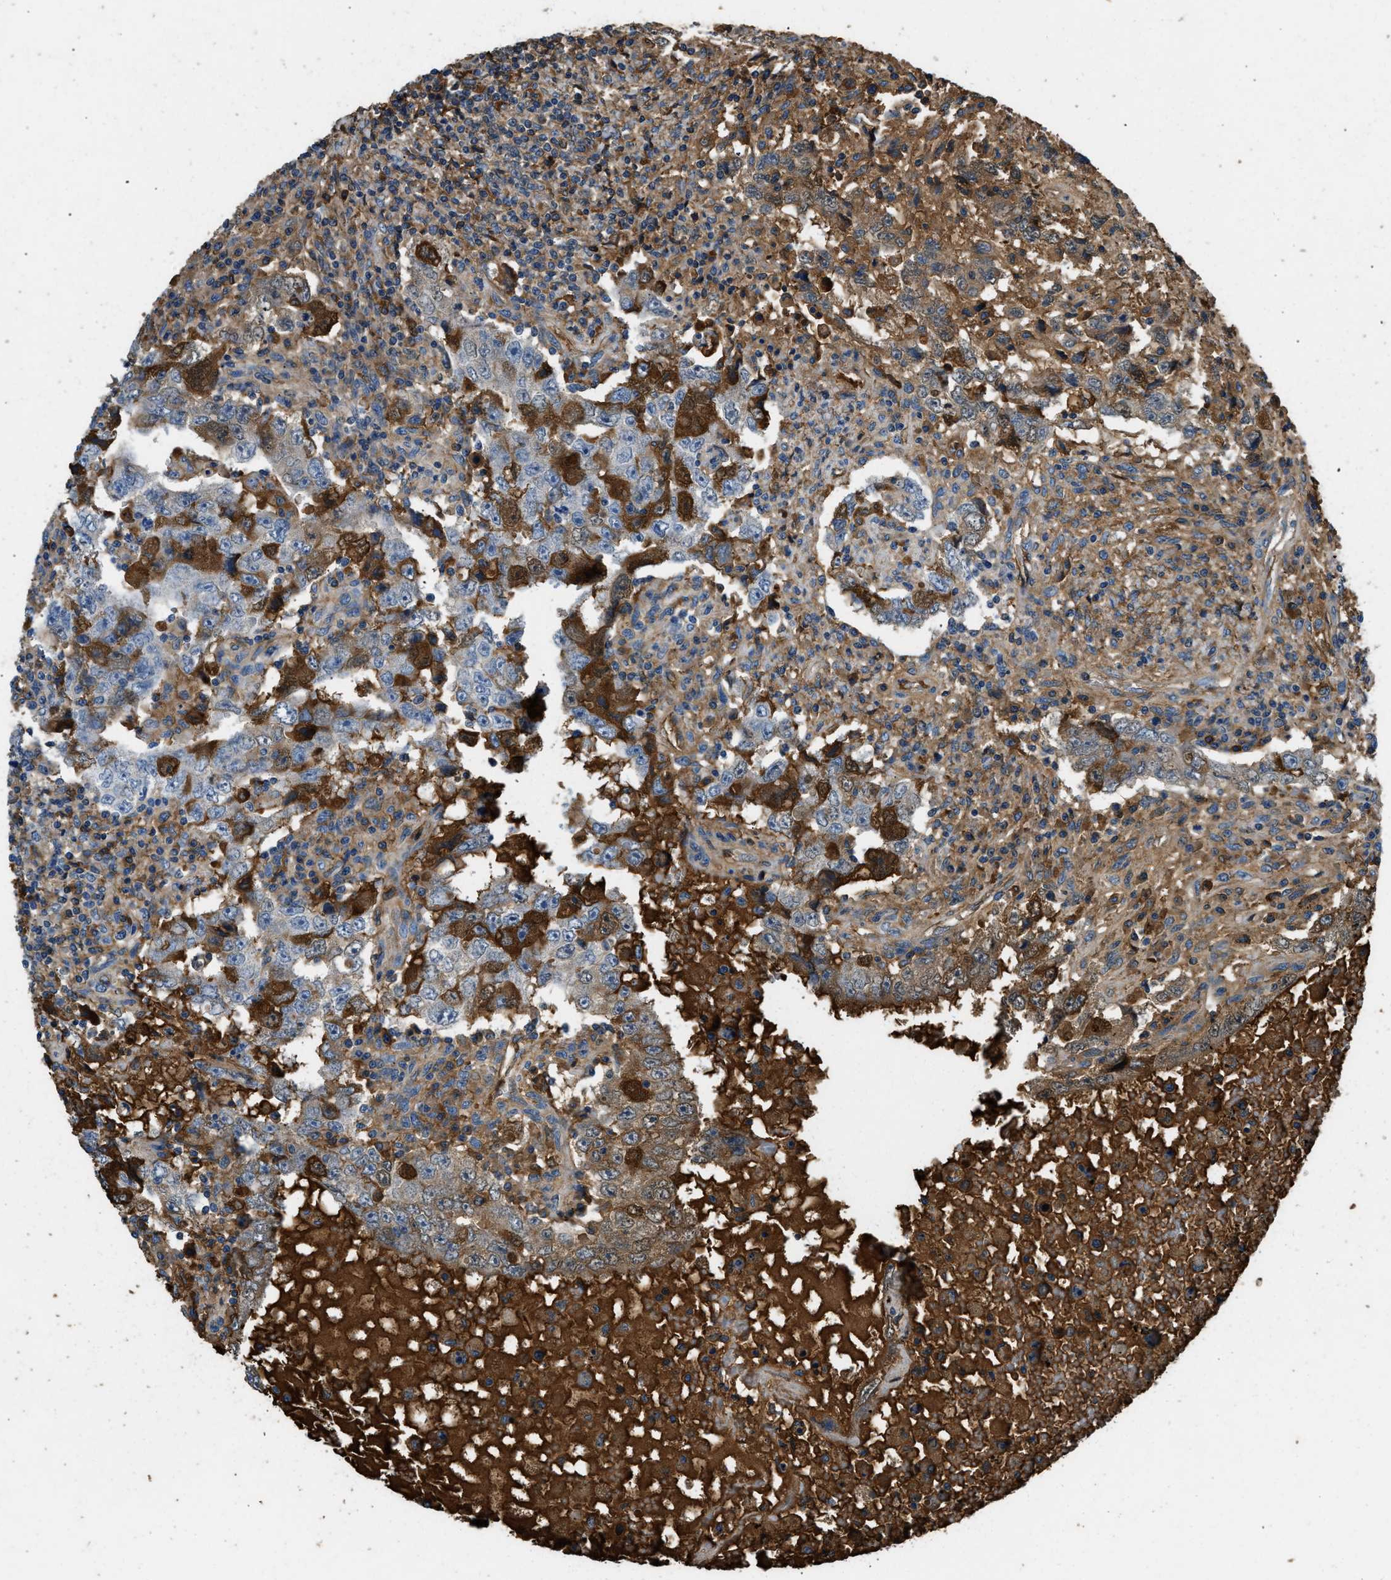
{"staining": {"intensity": "moderate", "quantity": "<25%", "location": "cytoplasmic/membranous"}, "tissue": "testis cancer", "cell_type": "Tumor cells", "image_type": "cancer", "snomed": [{"axis": "morphology", "description": "Carcinoma, Embryonal, NOS"}, {"axis": "topography", "description": "Testis"}], "caption": "Testis cancer was stained to show a protein in brown. There is low levels of moderate cytoplasmic/membranous positivity in about <25% of tumor cells.", "gene": "STC1", "patient": {"sex": "male", "age": 26}}